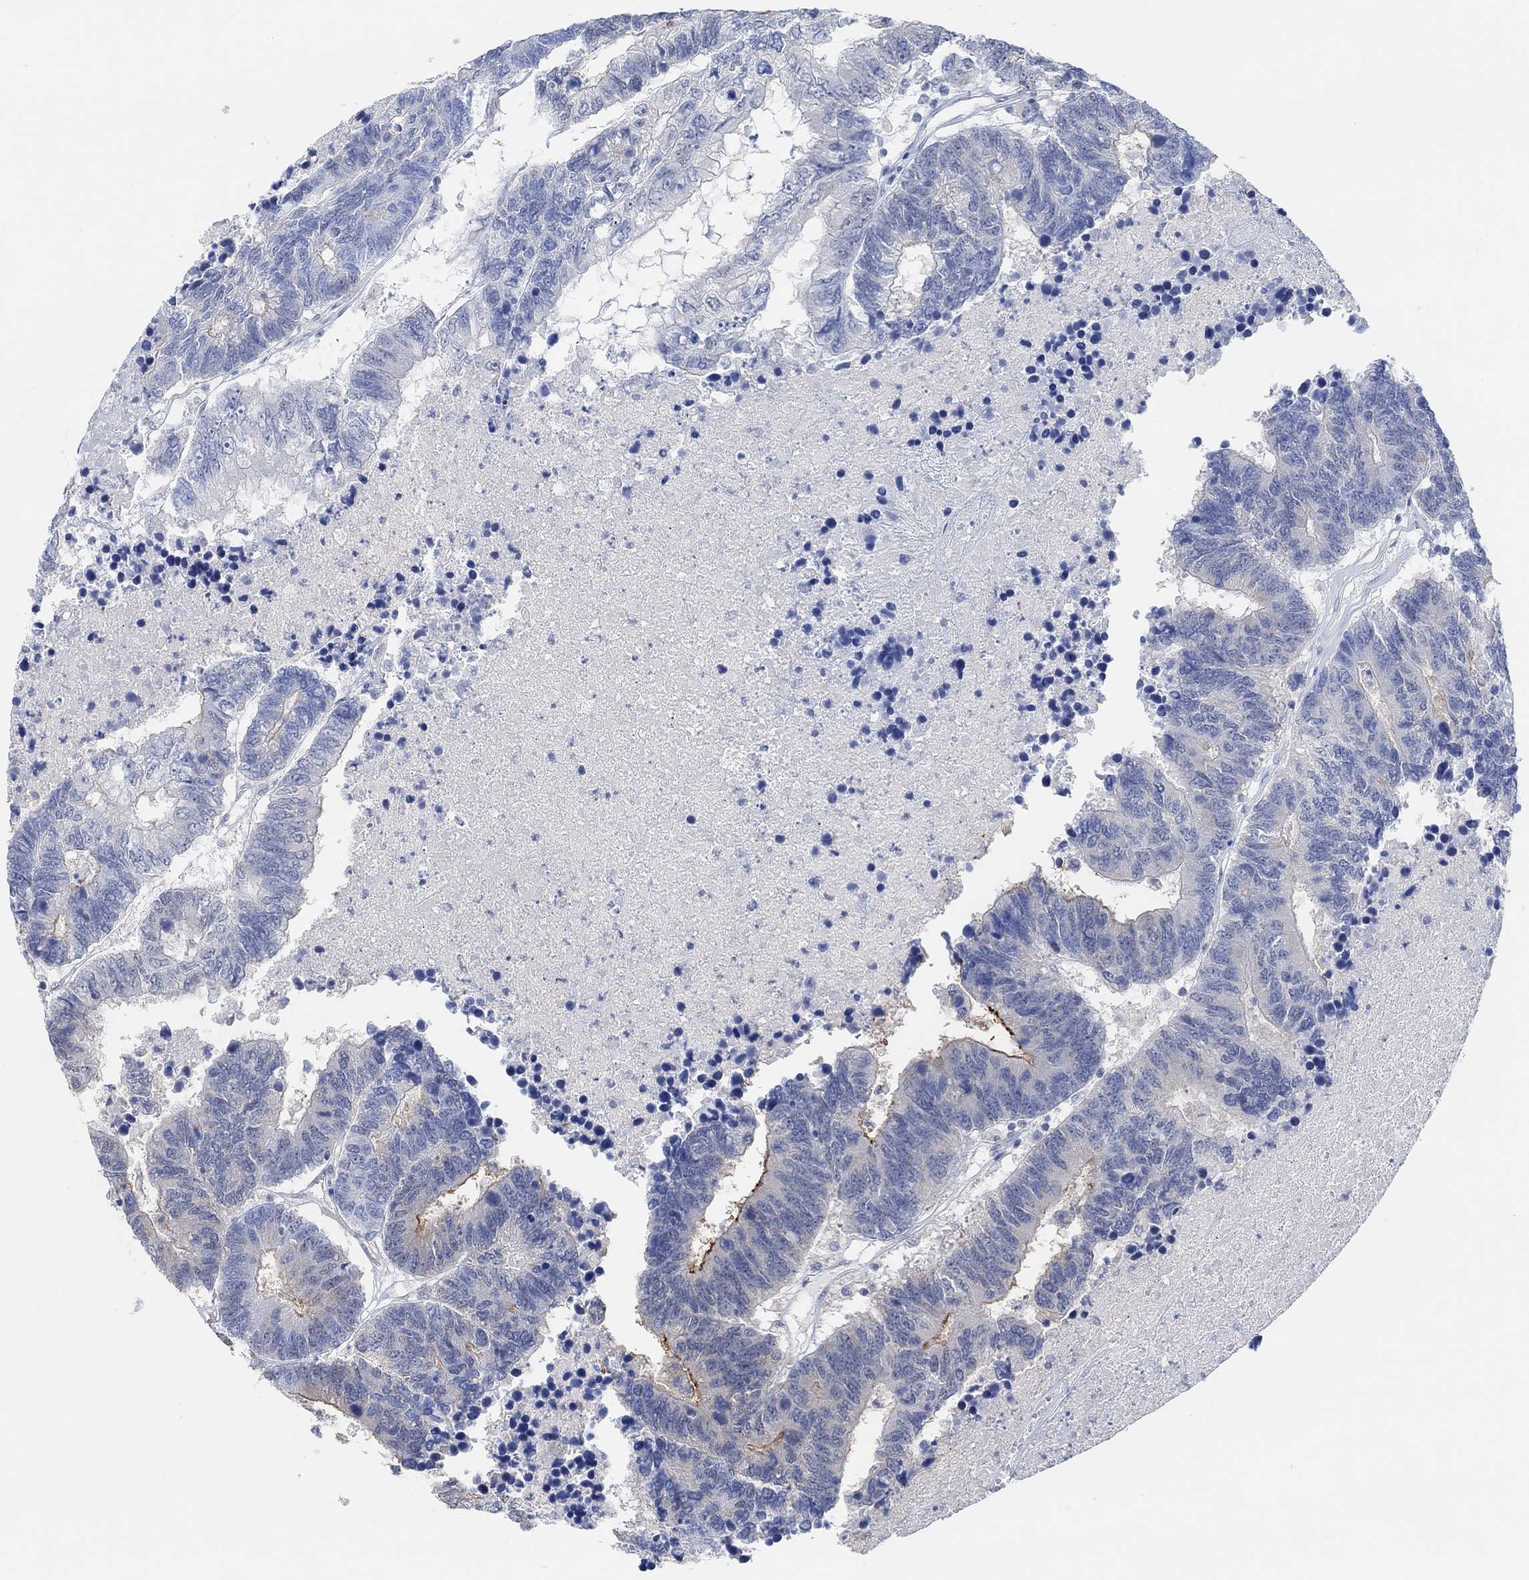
{"staining": {"intensity": "strong", "quantity": "<25%", "location": "cytoplasmic/membranous"}, "tissue": "colorectal cancer", "cell_type": "Tumor cells", "image_type": "cancer", "snomed": [{"axis": "morphology", "description": "Adenocarcinoma, NOS"}, {"axis": "topography", "description": "Colon"}], "caption": "This micrograph exhibits IHC staining of colorectal cancer, with medium strong cytoplasmic/membranous expression in approximately <25% of tumor cells.", "gene": "MUC1", "patient": {"sex": "female", "age": 48}}